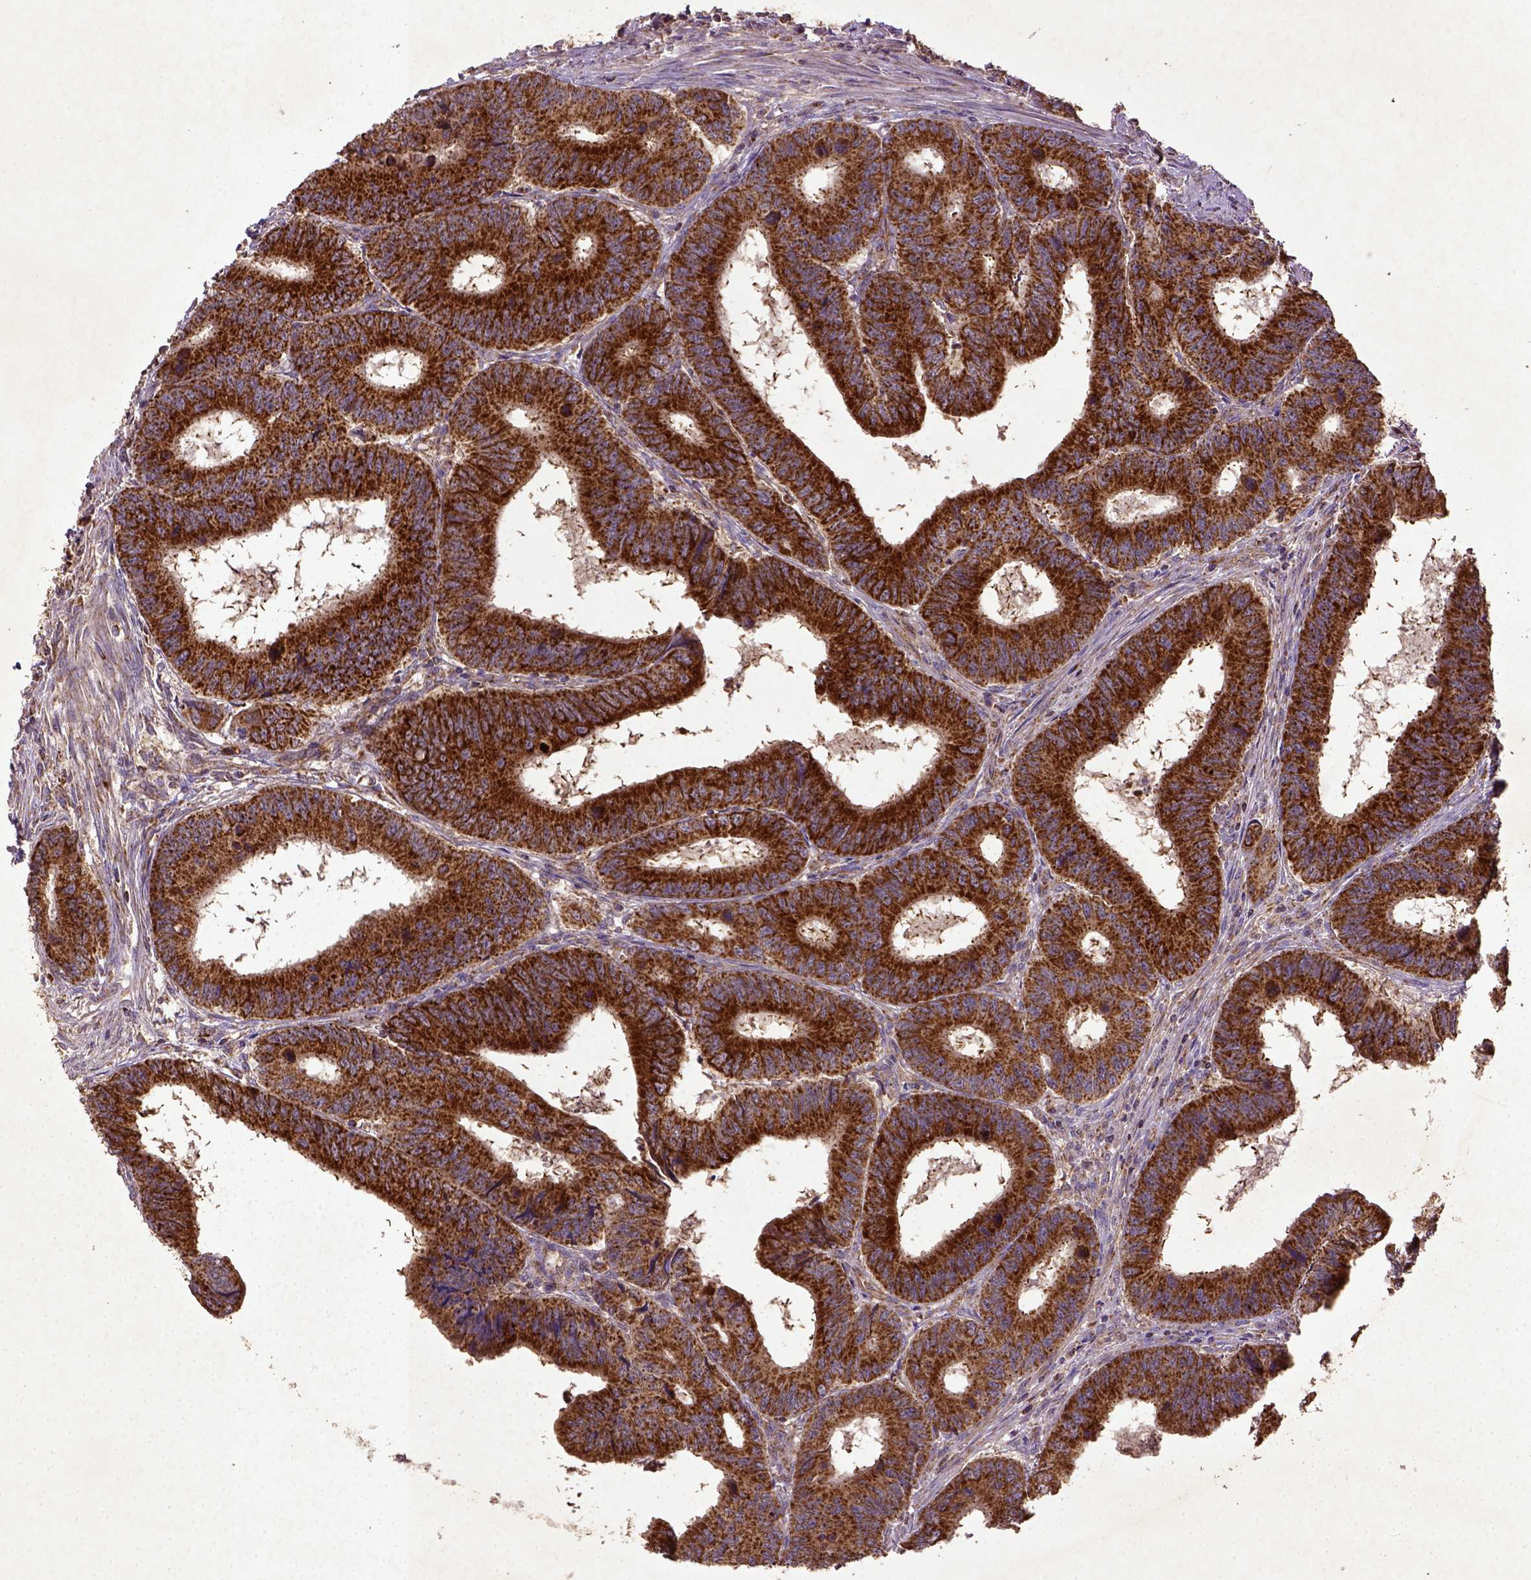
{"staining": {"intensity": "strong", "quantity": ">75%", "location": "cytoplasmic/membranous"}, "tissue": "colorectal cancer", "cell_type": "Tumor cells", "image_type": "cancer", "snomed": [{"axis": "morphology", "description": "Adenocarcinoma, NOS"}, {"axis": "topography", "description": "Colon"}], "caption": "IHC histopathology image of colorectal adenocarcinoma stained for a protein (brown), which exhibits high levels of strong cytoplasmic/membranous expression in approximately >75% of tumor cells.", "gene": "MT-CO1", "patient": {"sex": "male", "age": 53}}